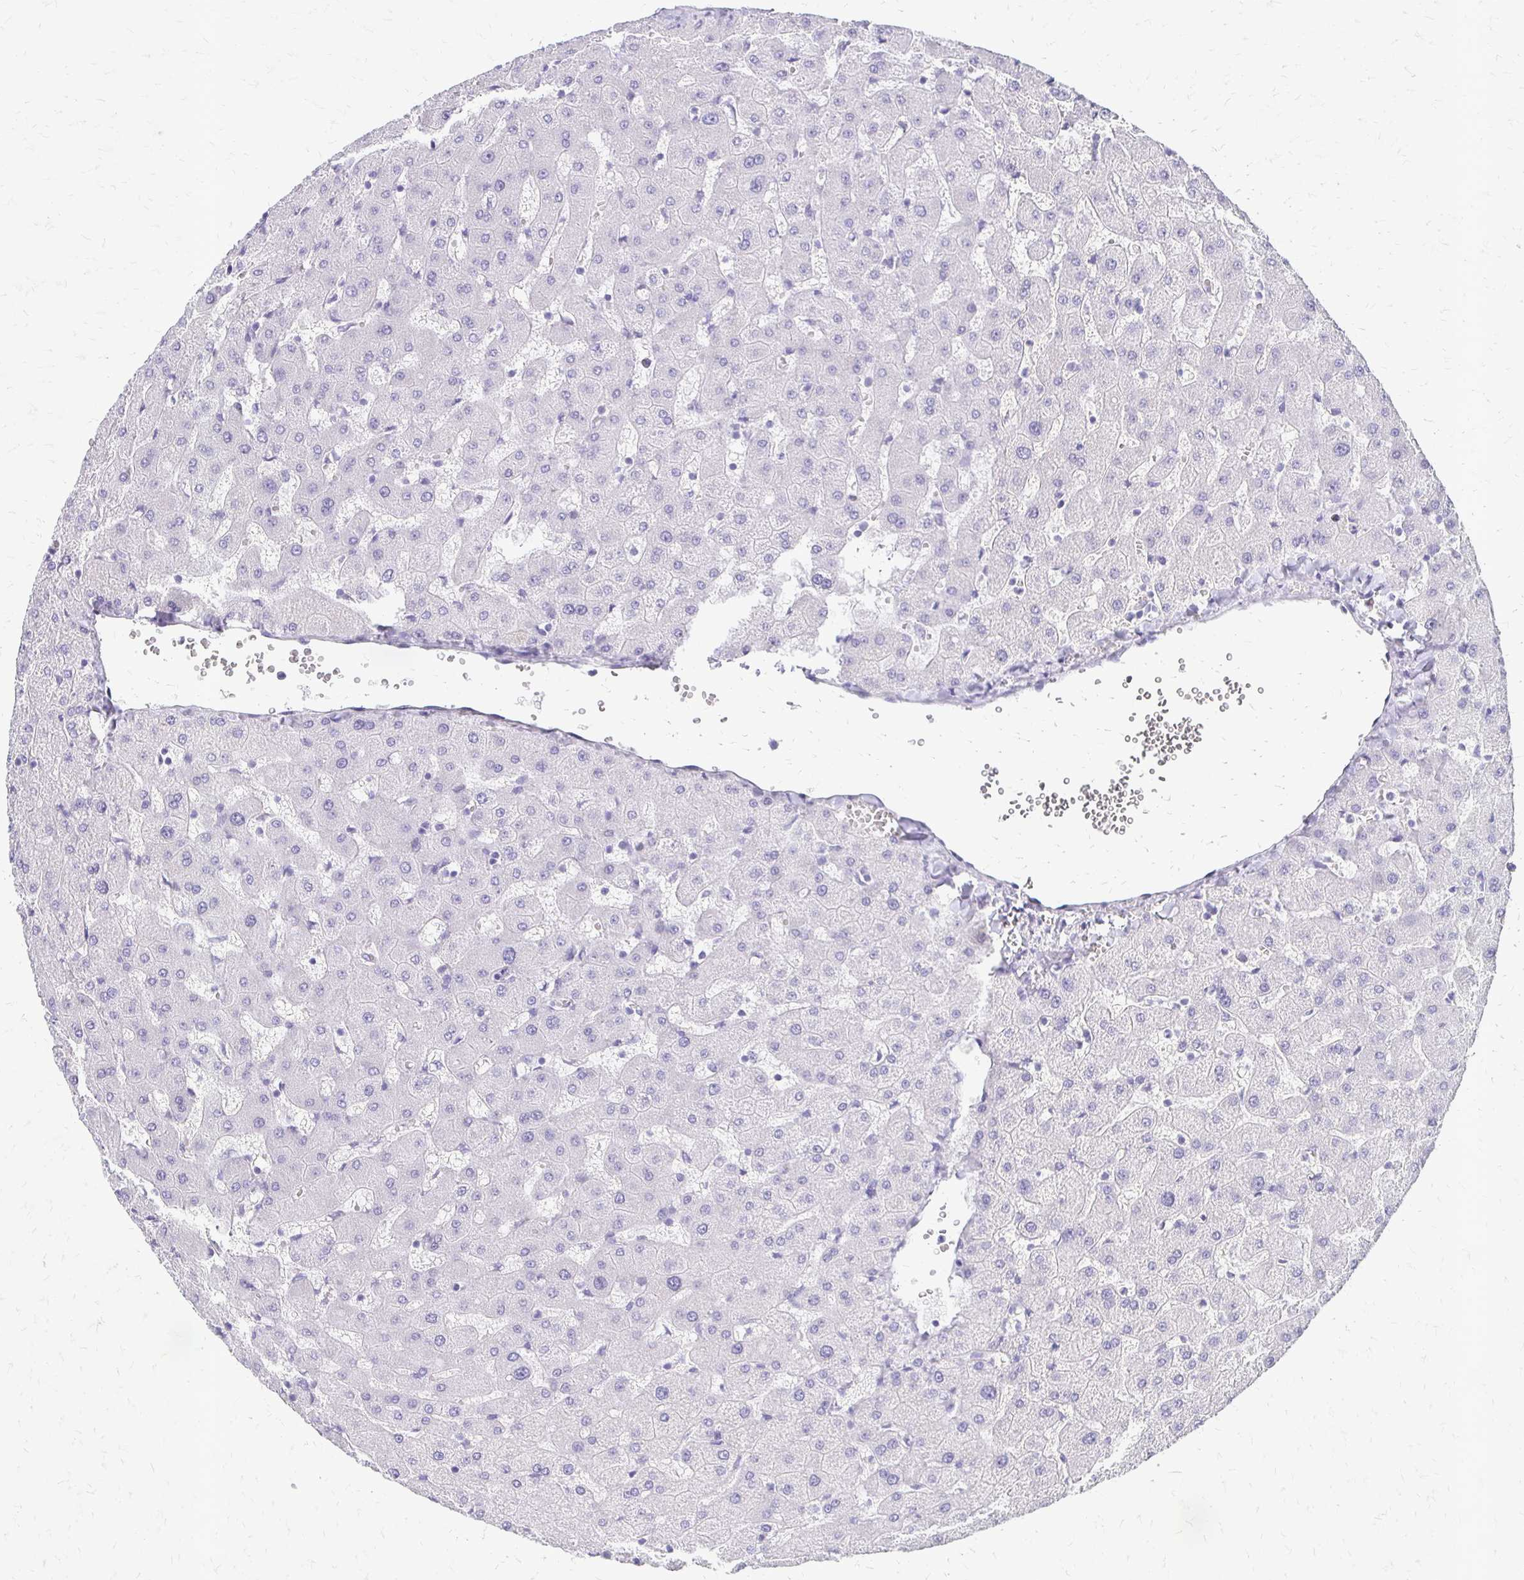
{"staining": {"intensity": "negative", "quantity": "none", "location": "none"}, "tissue": "liver", "cell_type": "Cholangiocytes", "image_type": "normal", "snomed": [{"axis": "morphology", "description": "Normal tissue, NOS"}, {"axis": "topography", "description": "Liver"}], "caption": "DAB immunohistochemical staining of normal liver reveals no significant staining in cholangiocytes. (Brightfield microscopy of DAB (3,3'-diaminobenzidine) immunohistochemistry at high magnification).", "gene": "EPYC", "patient": {"sex": "female", "age": 63}}